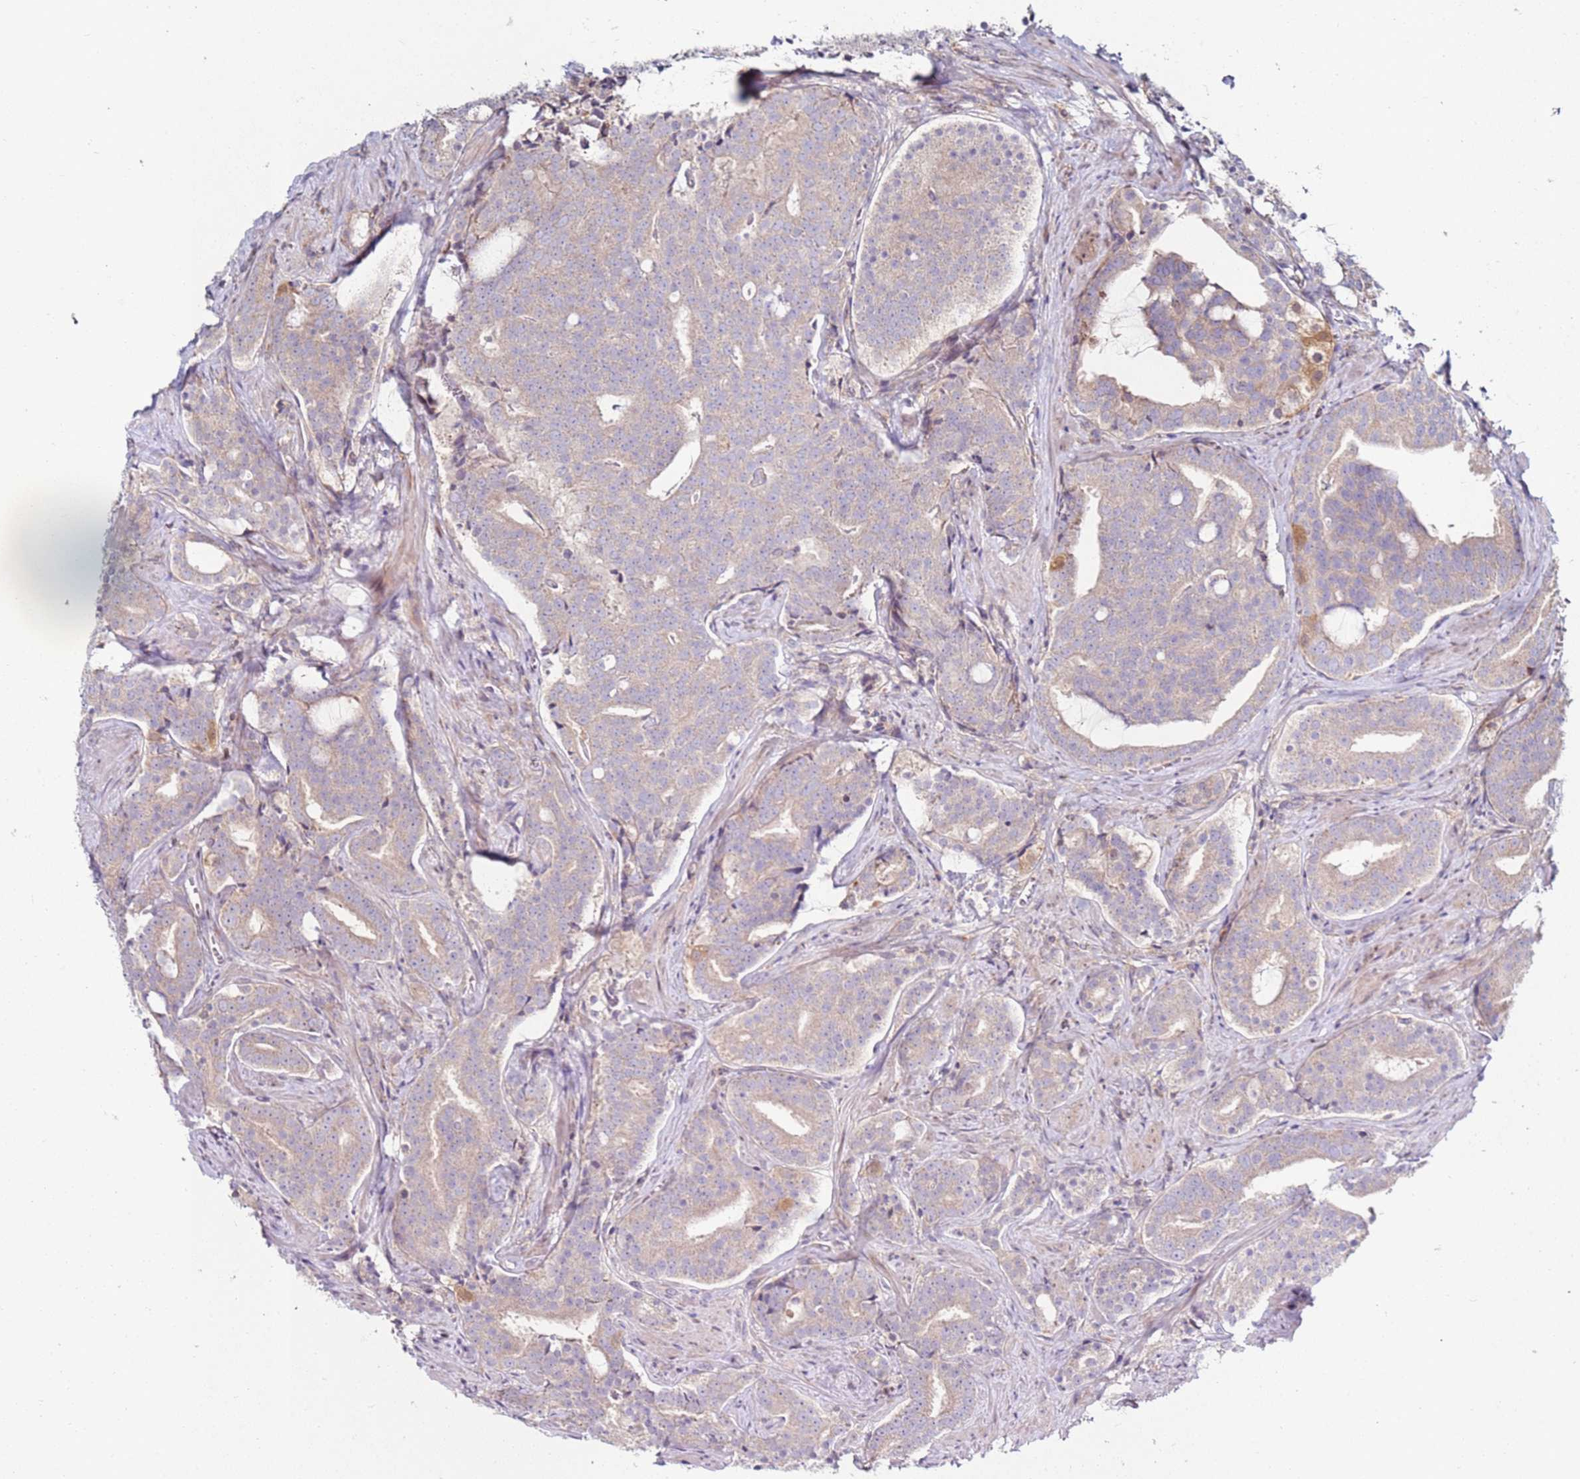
{"staining": {"intensity": "weak", "quantity": ">75%", "location": "cytoplasmic/membranous"}, "tissue": "prostate cancer", "cell_type": "Tumor cells", "image_type": "cancer", "snomed": [{"axis": "morphology", "description": "Adenocarcinoma, High grade"}, {"axis": "topography", "description": "Prostate"}], "caption": "This micrograph shows prostate high-grade adenocarcinoma stained with immunohistochemistry to label a protein in brown. The cytoplasmic/membranous of tumor cells show weak positivity for the protein. Nuclei are counter-stained blue.", "gene": "CNOT9", "patient": {"sex": "male", "age": 55}}